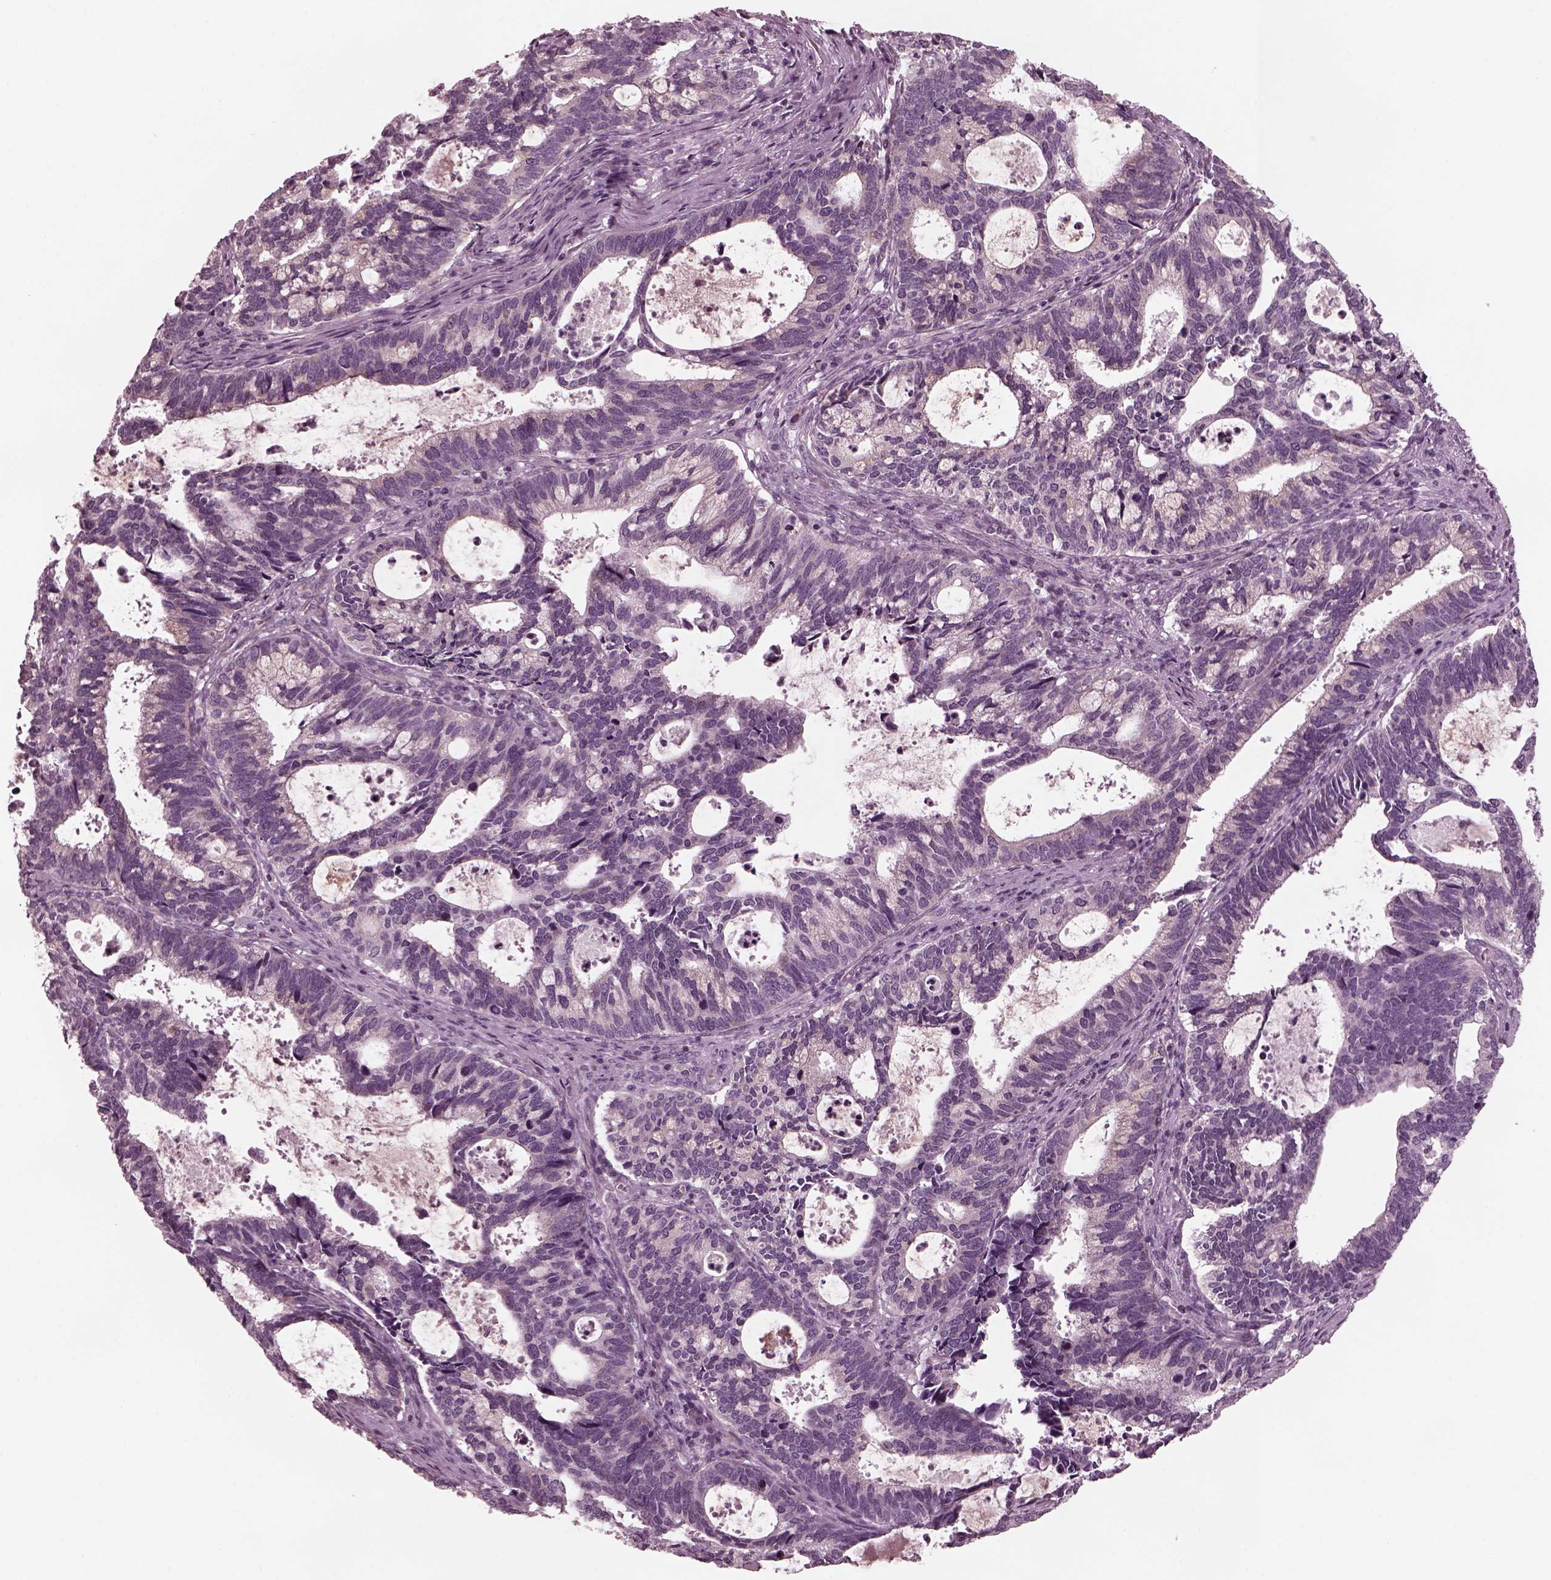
{"staining": {"intensity": "negative", "quantity": "none", "location": "none"}, "tissue": "cervical cancer", "cell_type": "Tumor cells", "image_type": "cancer", "snomed": [{"axis": "morphology", "description": "Adenocarcinoma, NOS"}, {"axis": "topography", "description": "Cervix"}], "caption": "High power microscopy photomicrograph of an immunohistochemistry (IHC) micrograph of adenocarcinoma (cervical), revealing no significant staining in tumor cells.", "gene": "CELSR3", "patient": {"sex": "female", "age": 42}}